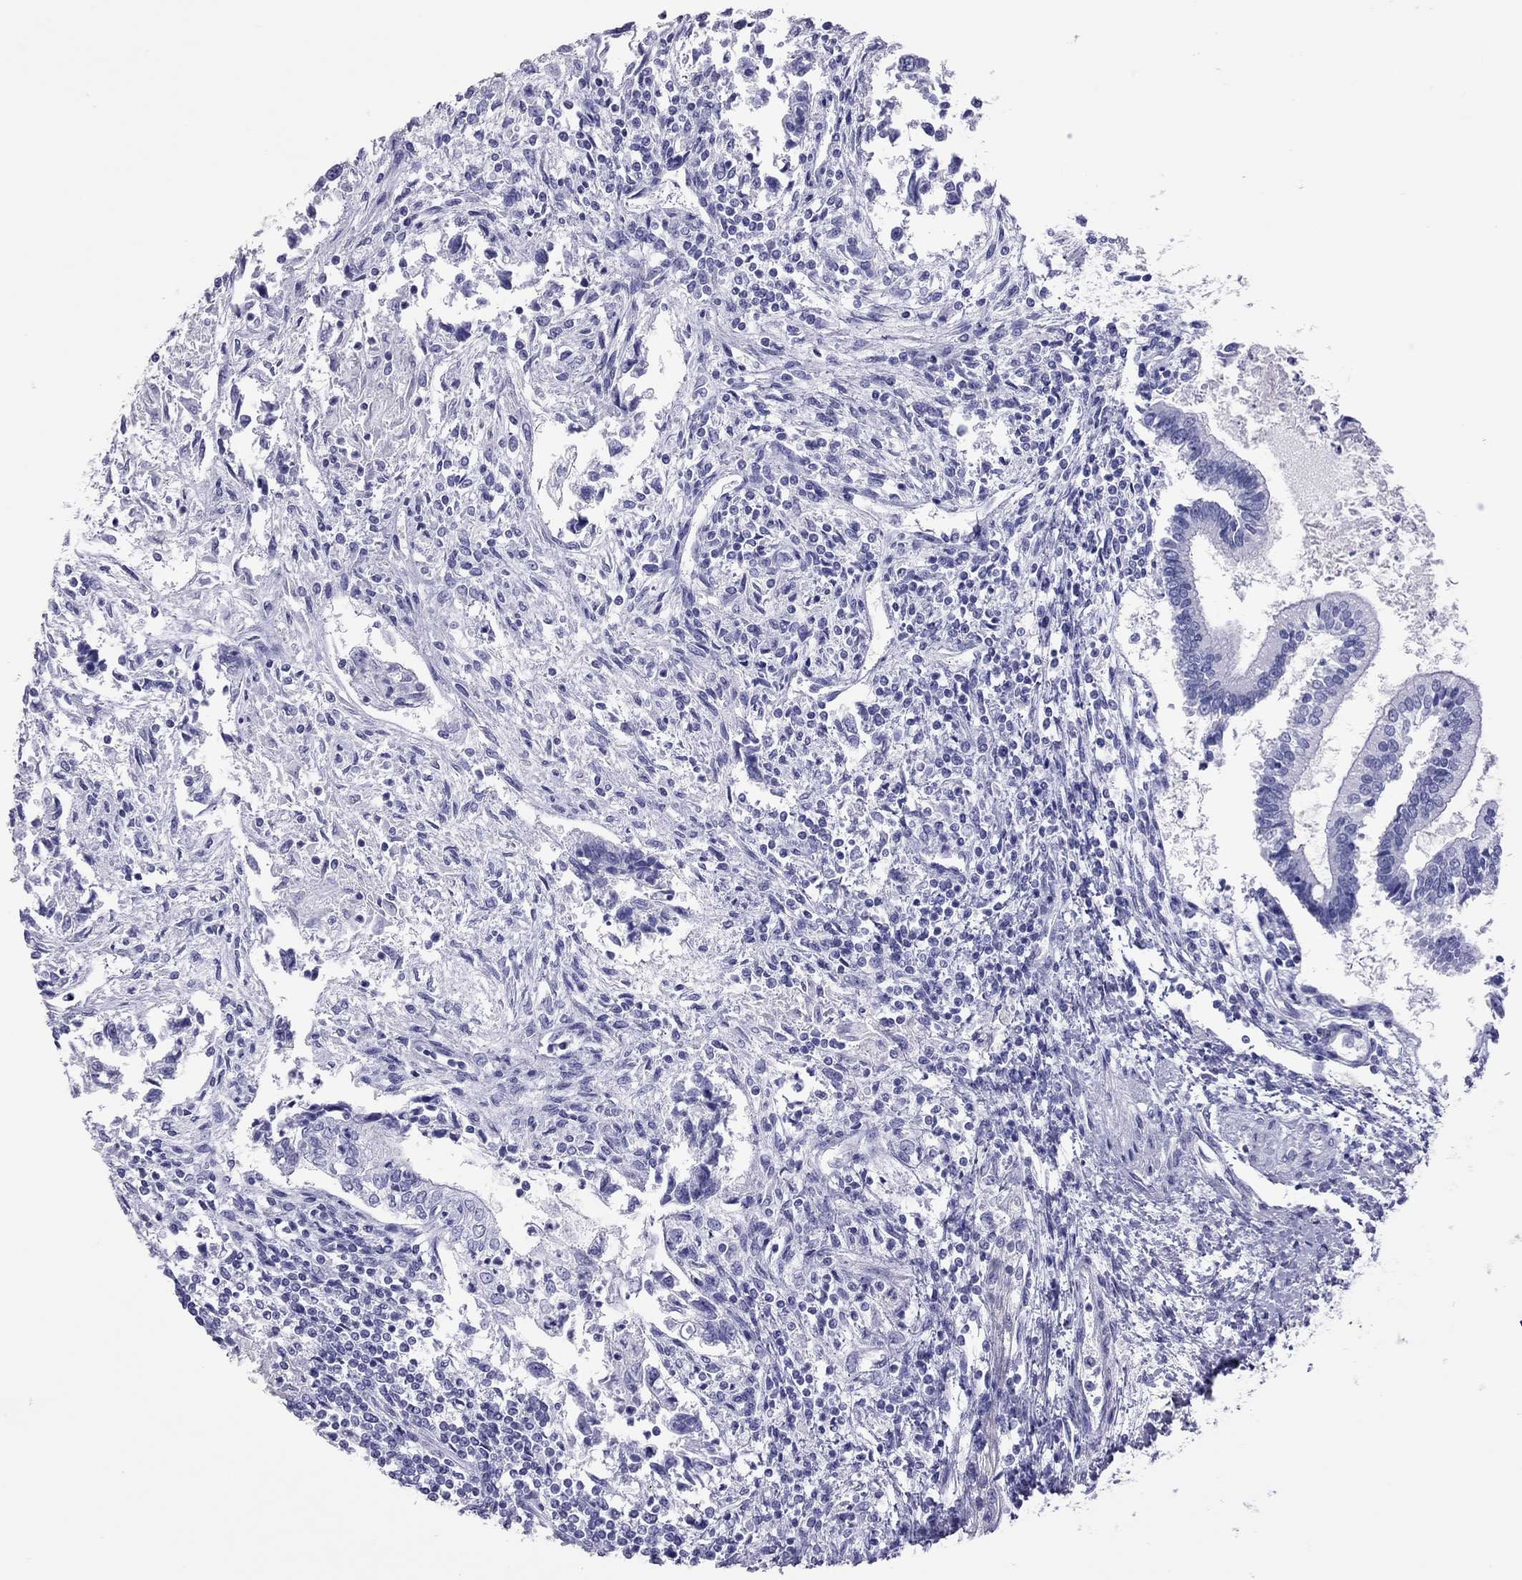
{"staining": {"intensity": "negative", "quantity": "none", "location": "none"}, "tissue": "testis cancer", "cell_type": "Tumor cells", "image_type": "cancer", "snomed": [{"axis": "morphology", "description": "Carcinoma, Embryonal, NOS"}, {"axis": "topography", "description": "Testis"}], "caption": "This micrograph is of testis cancer stained with immunohistochemistry to label a protein in brown with the nuclei are counter-stained blue. There is no expression in tumor cells.", "gene": "STAG3", "patient": {"sex": "male", "age": 37}}